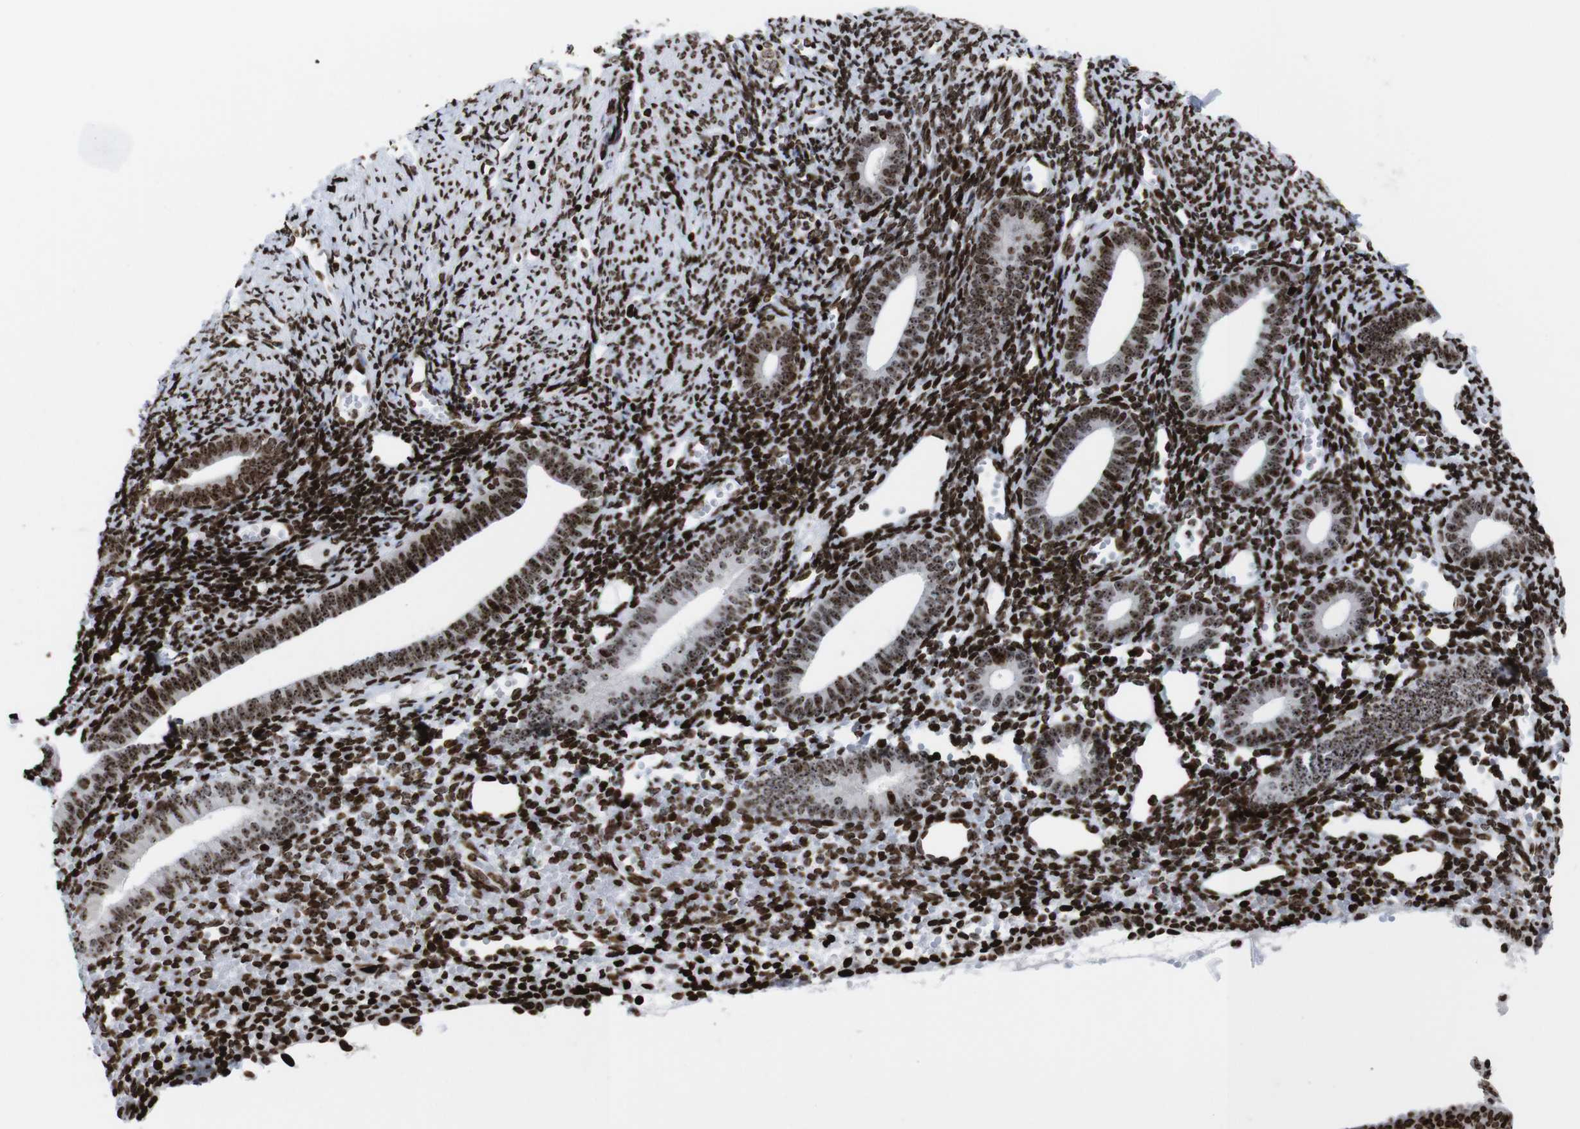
{"staining": {"intensity": "strong", "quantity": ">75%", "location": "nuclear"}, "tissue": "endometrium", "cell_type": "Cells in endometrial stroma", "image_type": "normal", "snomed": [{"axis": "morphology", "description": "Normal tissue, NOS"}, {"axis": "topography", "description": "Endometrium"}], "caption": "High-power microscopy captured an IHC histopathology image of unremarkable endometrium, revealing strong nuclear expression in approximately >75% of cells in endometrial stroma. The protein is stained brown, and the nuclei are stained in blue (DAB (3,3'-diaminobenzidine) IHC with brightfield microscopy, high magnification).", "gene": "H1", "patient": {"sex": "female", "age": 50}}